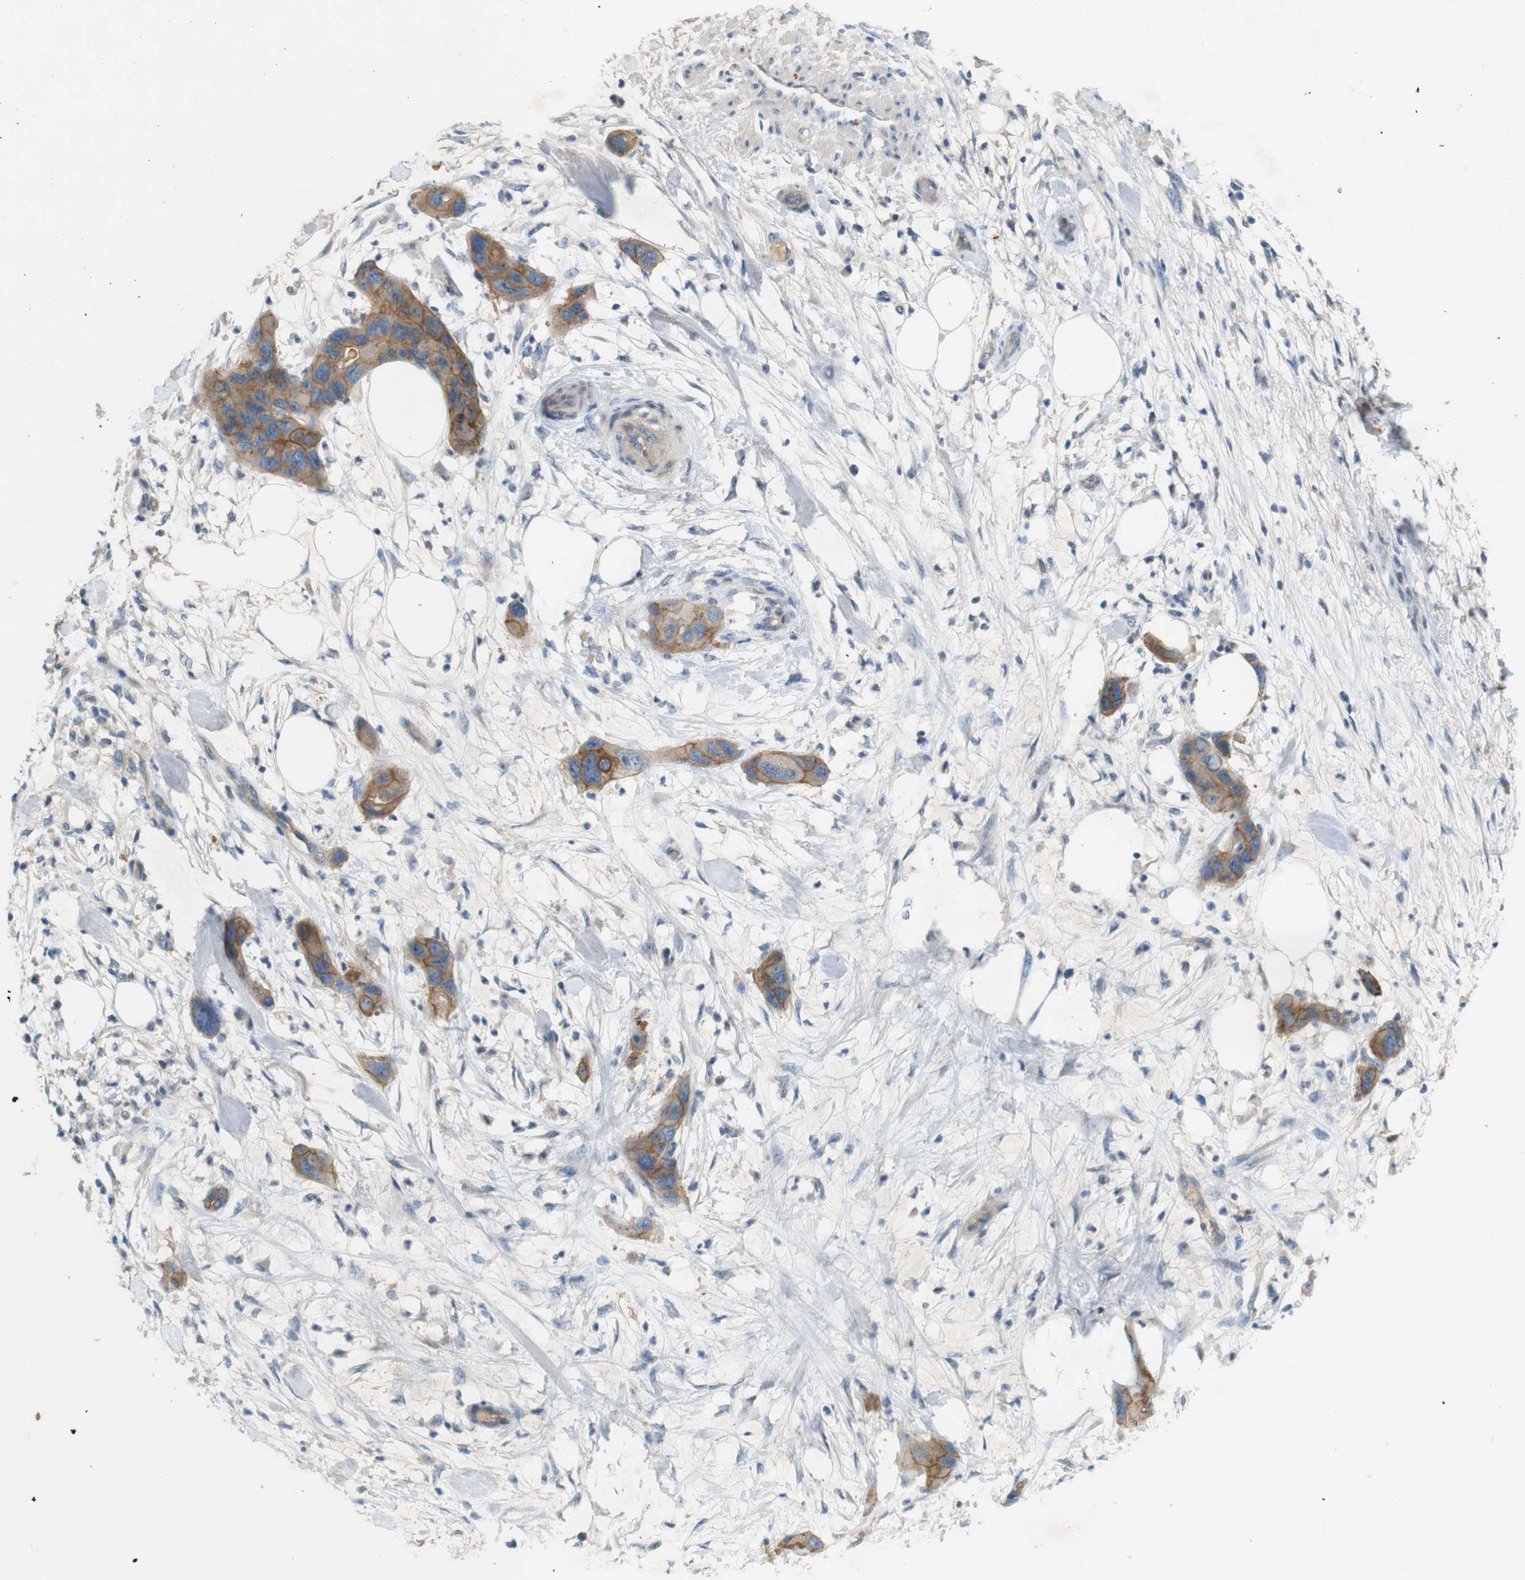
{"staining": {"intensity": "moderate", "quantity": ">75%", "location": "cytoplasmic/membranous"}, "tissue": "pancreatic cancer", "cell_type": "Tumor cells", "image_type": "cancer", "snomed": [{"axis": "morphology", "description": "Adenocarcinoma, NOS"}, {"axis": "topography", "description": "Pancreas"}], "caption": "Protein staining demonstrates moderate cytoplasmic/membranous positivity in about >75% of tumor cells in pancreatic cancer.", "gene": "PVR", "patient": {"sex": "female", "age": 71}}